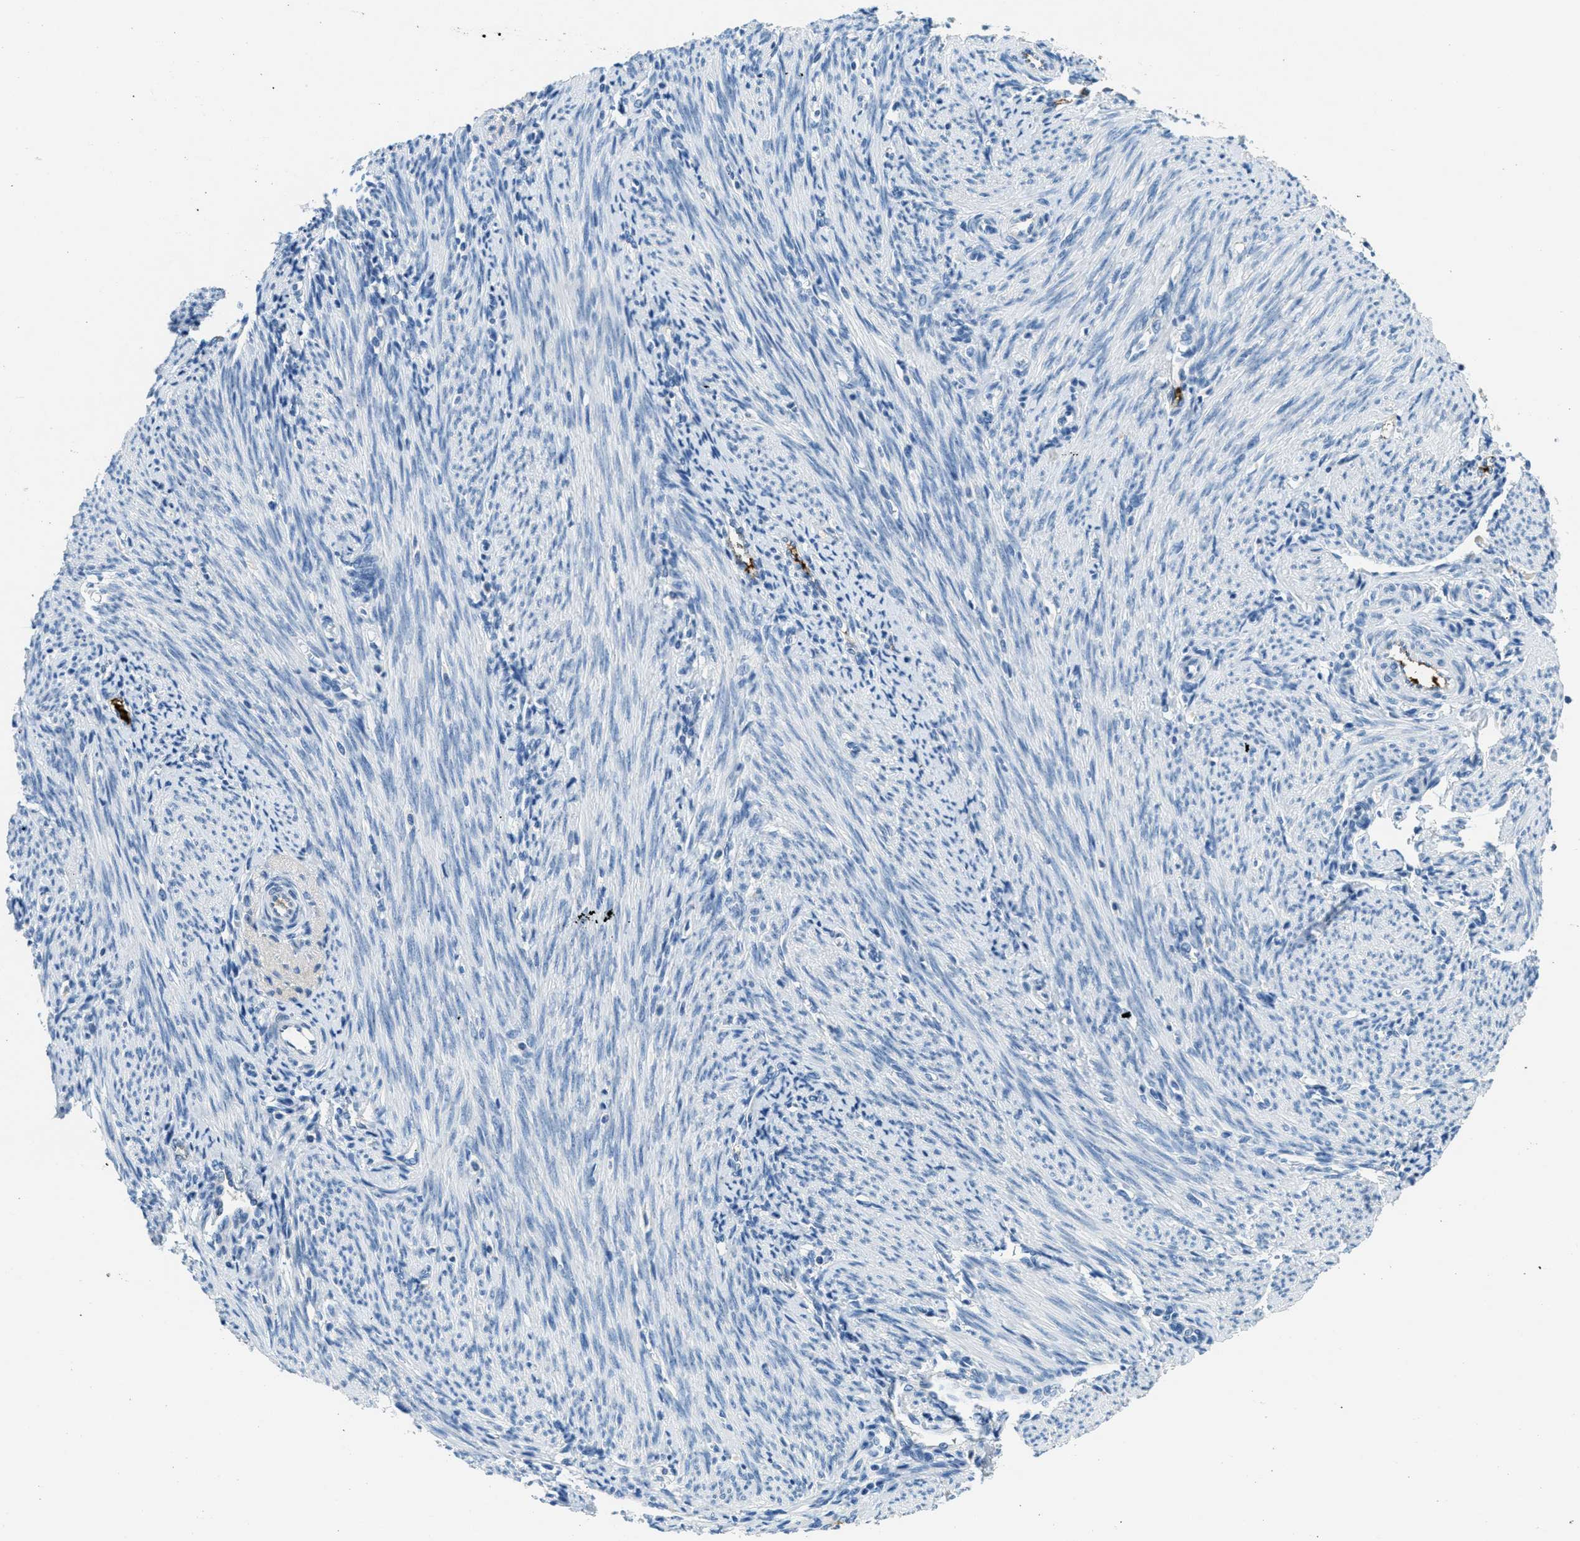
{"staining": {"intensity": "negative", "quantity": "none", "location": "none"}, "tissue": "endometrium", "cell_type": "Cells in endometrial stroma", "image_type": "normal", "snomed": [{"axis": "morphology", "description": "Normal tissue, NOS"}, {"axis": "topography", "description": "Uterus"}, {"axis": "topography", "description": "Endometrium"}], "caption": "DAB (3,3'-diaminobenzidine) immunohistochemical staining of normal human endometrium shows no significant staining in cells in endometrial stroma. (DAB (3,3'-diaminobenzidine) IHC visualized using brightfield microscopy, high magnification).", "gene": "A2M", "patient": {"sex": "female", "age": 33}}